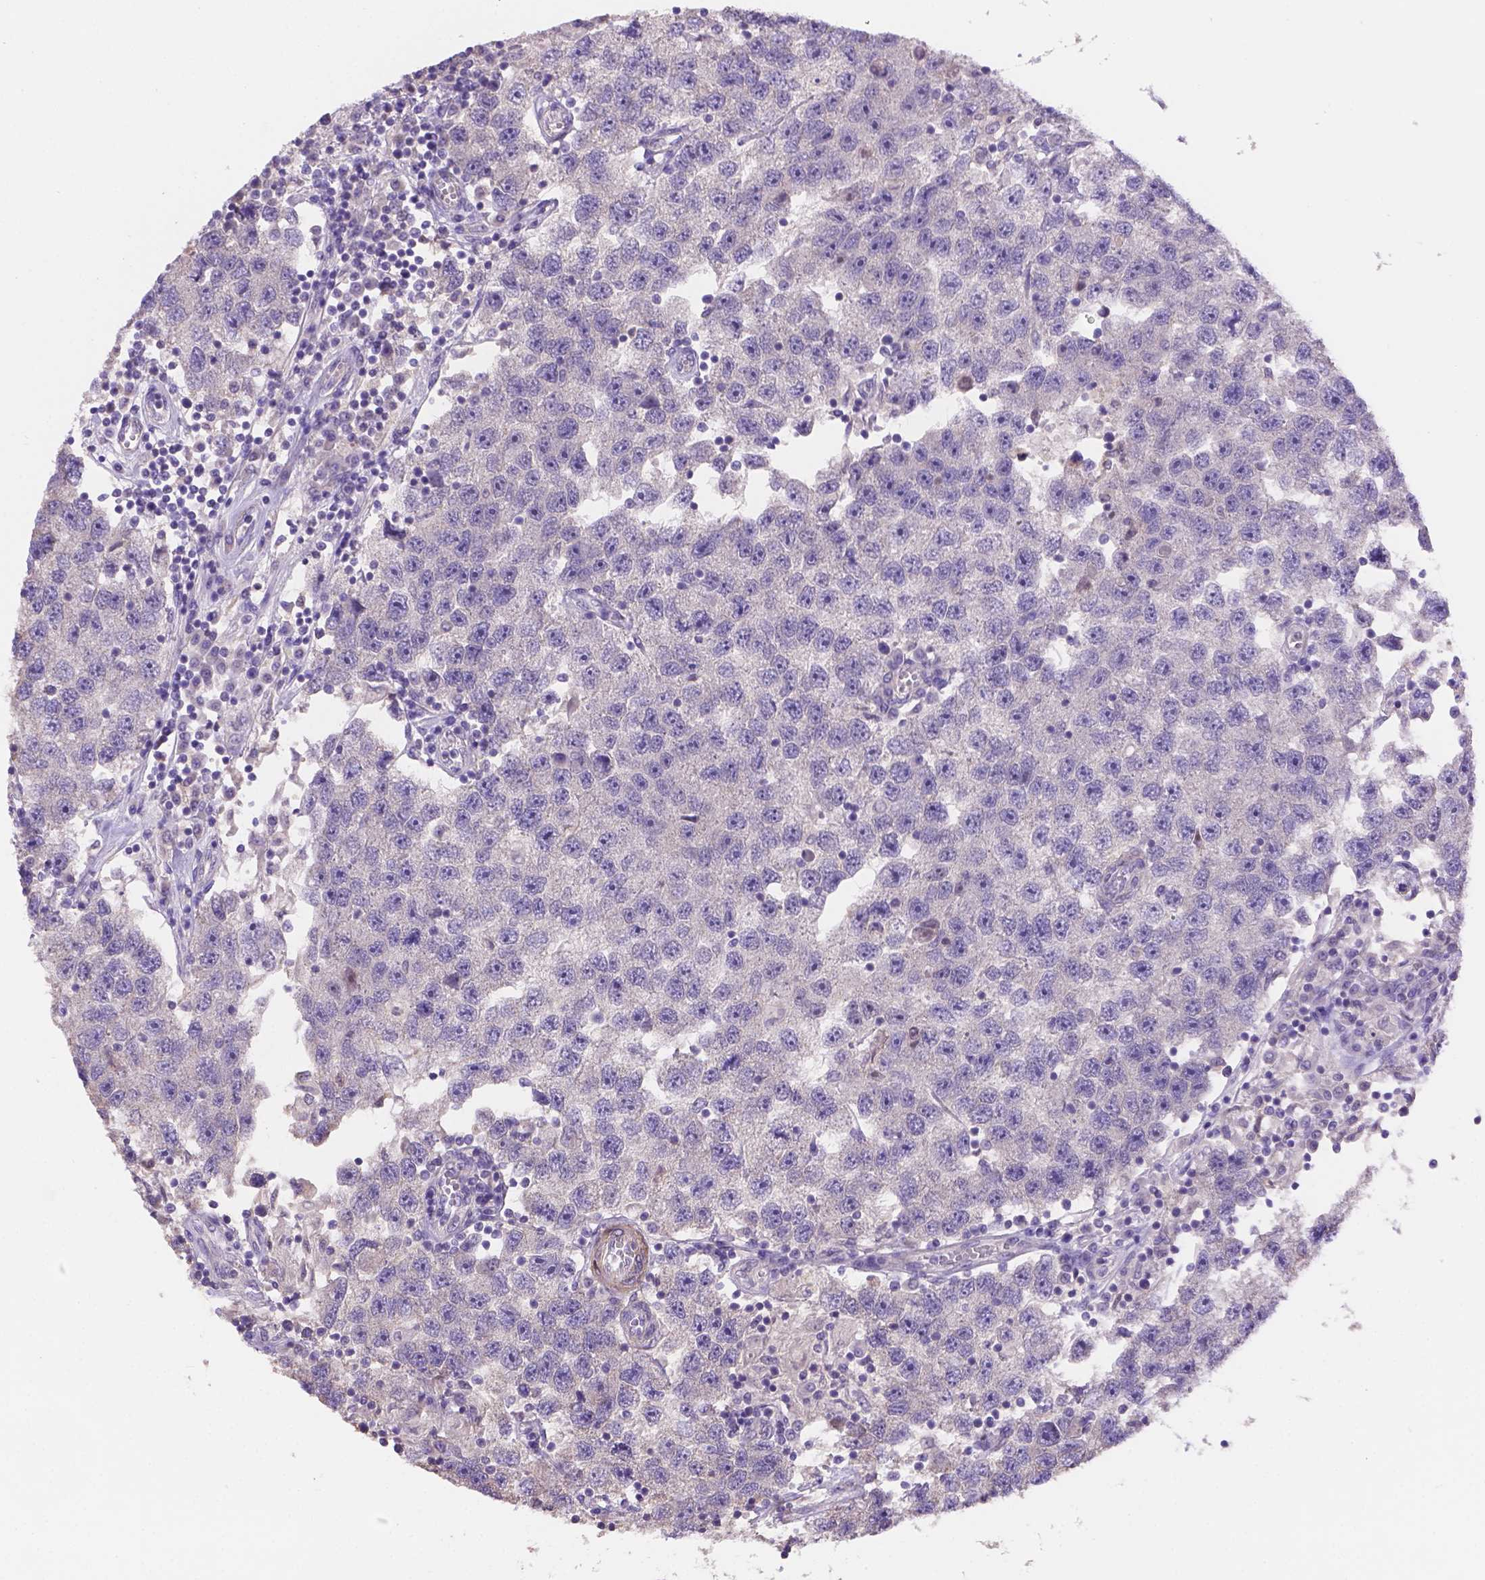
{"staining": {"intensity": "negative", "quantity": "none", "location": "none"}, "tissue": "testis cancer", "cell_type": "Tumor cells", "image_type": "cancer", "snomed": [{"axis": "morphology", "description": "Seminoma, NOS"}, {"axis": "topography", "description": "Testis"}], "caption": "A high-resolution photomicrograph shows immunohistochemistry staining of seminoma (testis), which shows no significant staining in tumor cells. (DAB immunohistochemistry, high magnification).", "gene": "NXPE2", "patient": {"sex": "male", "age": 26}}